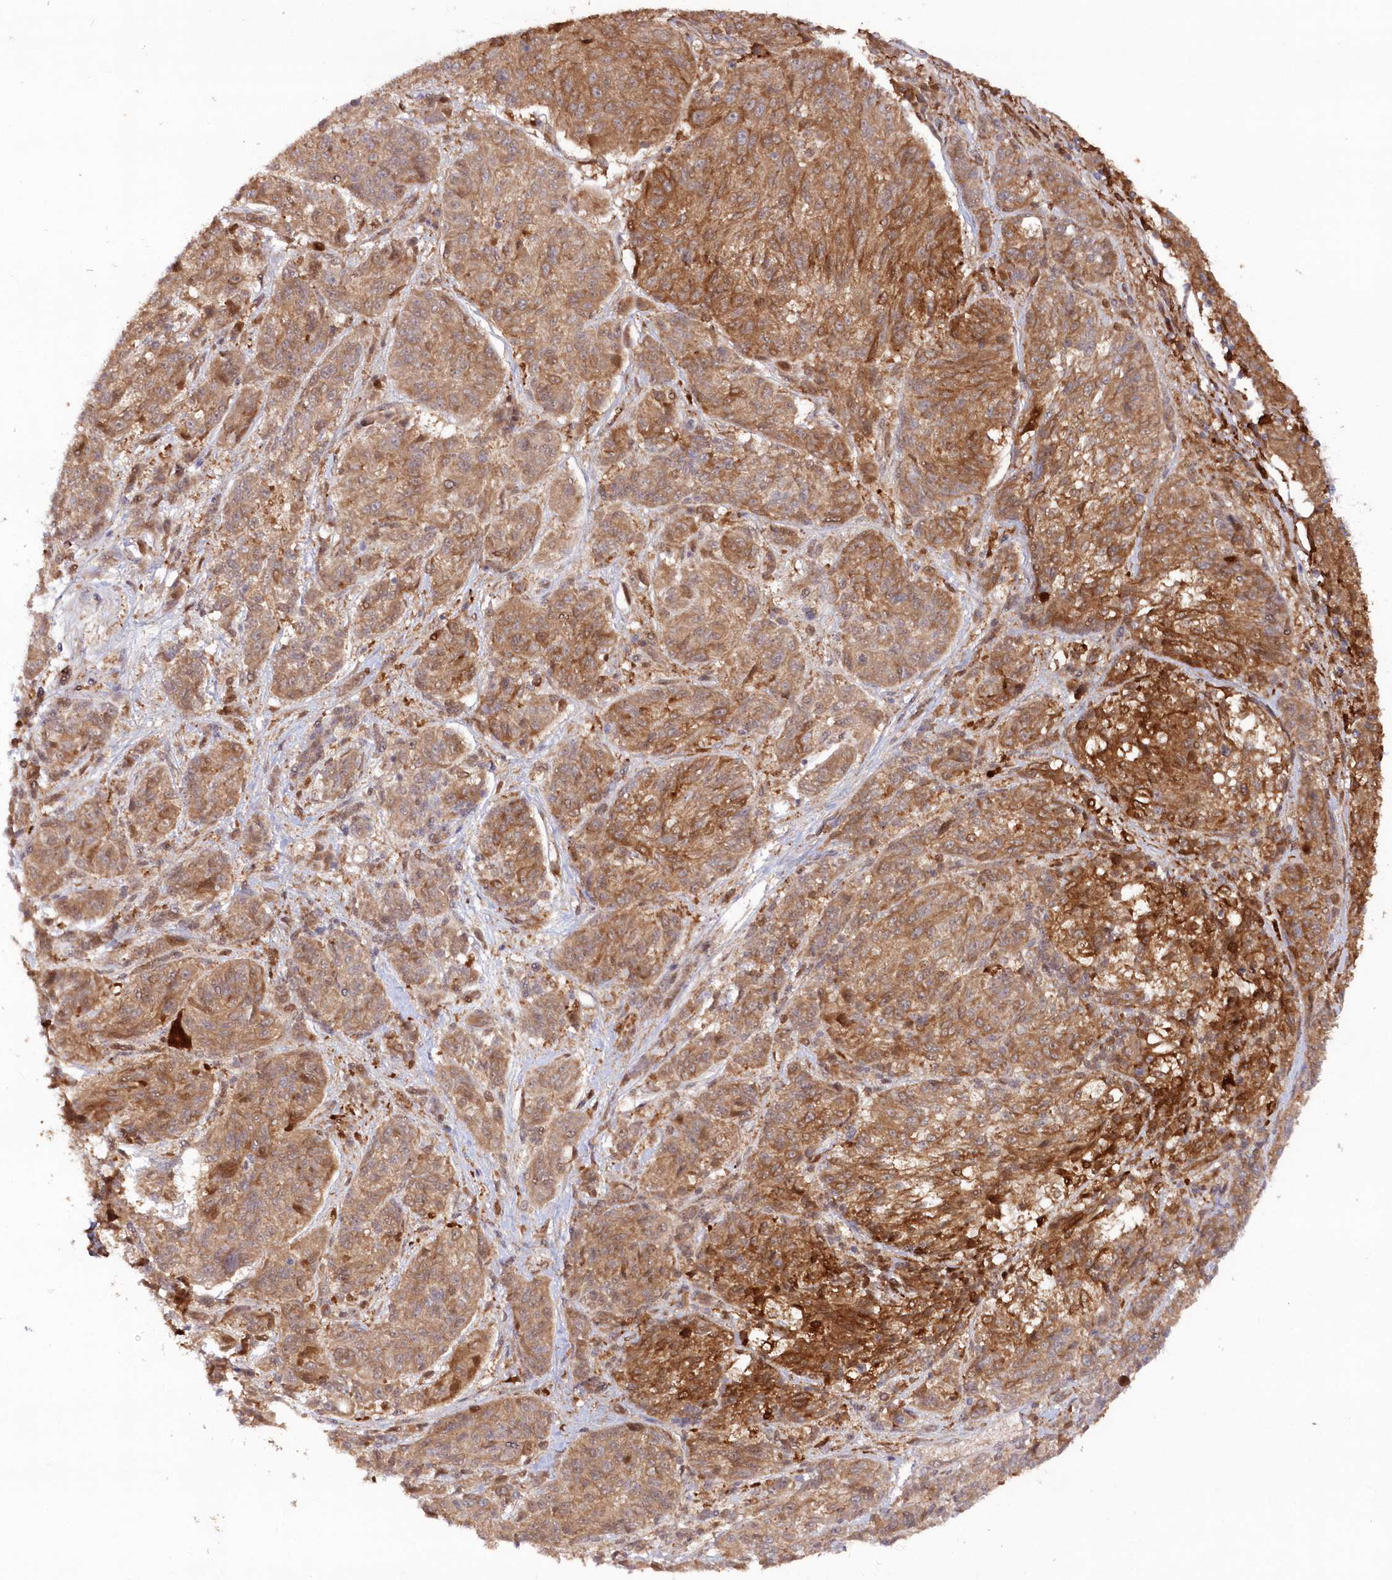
{"staining": {"intensity": "moderate", "quantity": ">75%", "location": "cytoplasmic/membranous"}, "tissue": "melanoma", "cell_type": "Tumor cells", "image_type": "cancer", "snomed": [{"axis": "morphology", "description": "Malignant melanoma, NOS"}, {"axis": "topography", "description": "Skin"}], "caption": "The image exhibits staining of malignant melanoma, revealing moderate cytoplasmic/membranous protein staining (brown color) within tumor cells.", "gene": "GBE1", "patient": {"sex": "male", "age": 53}}